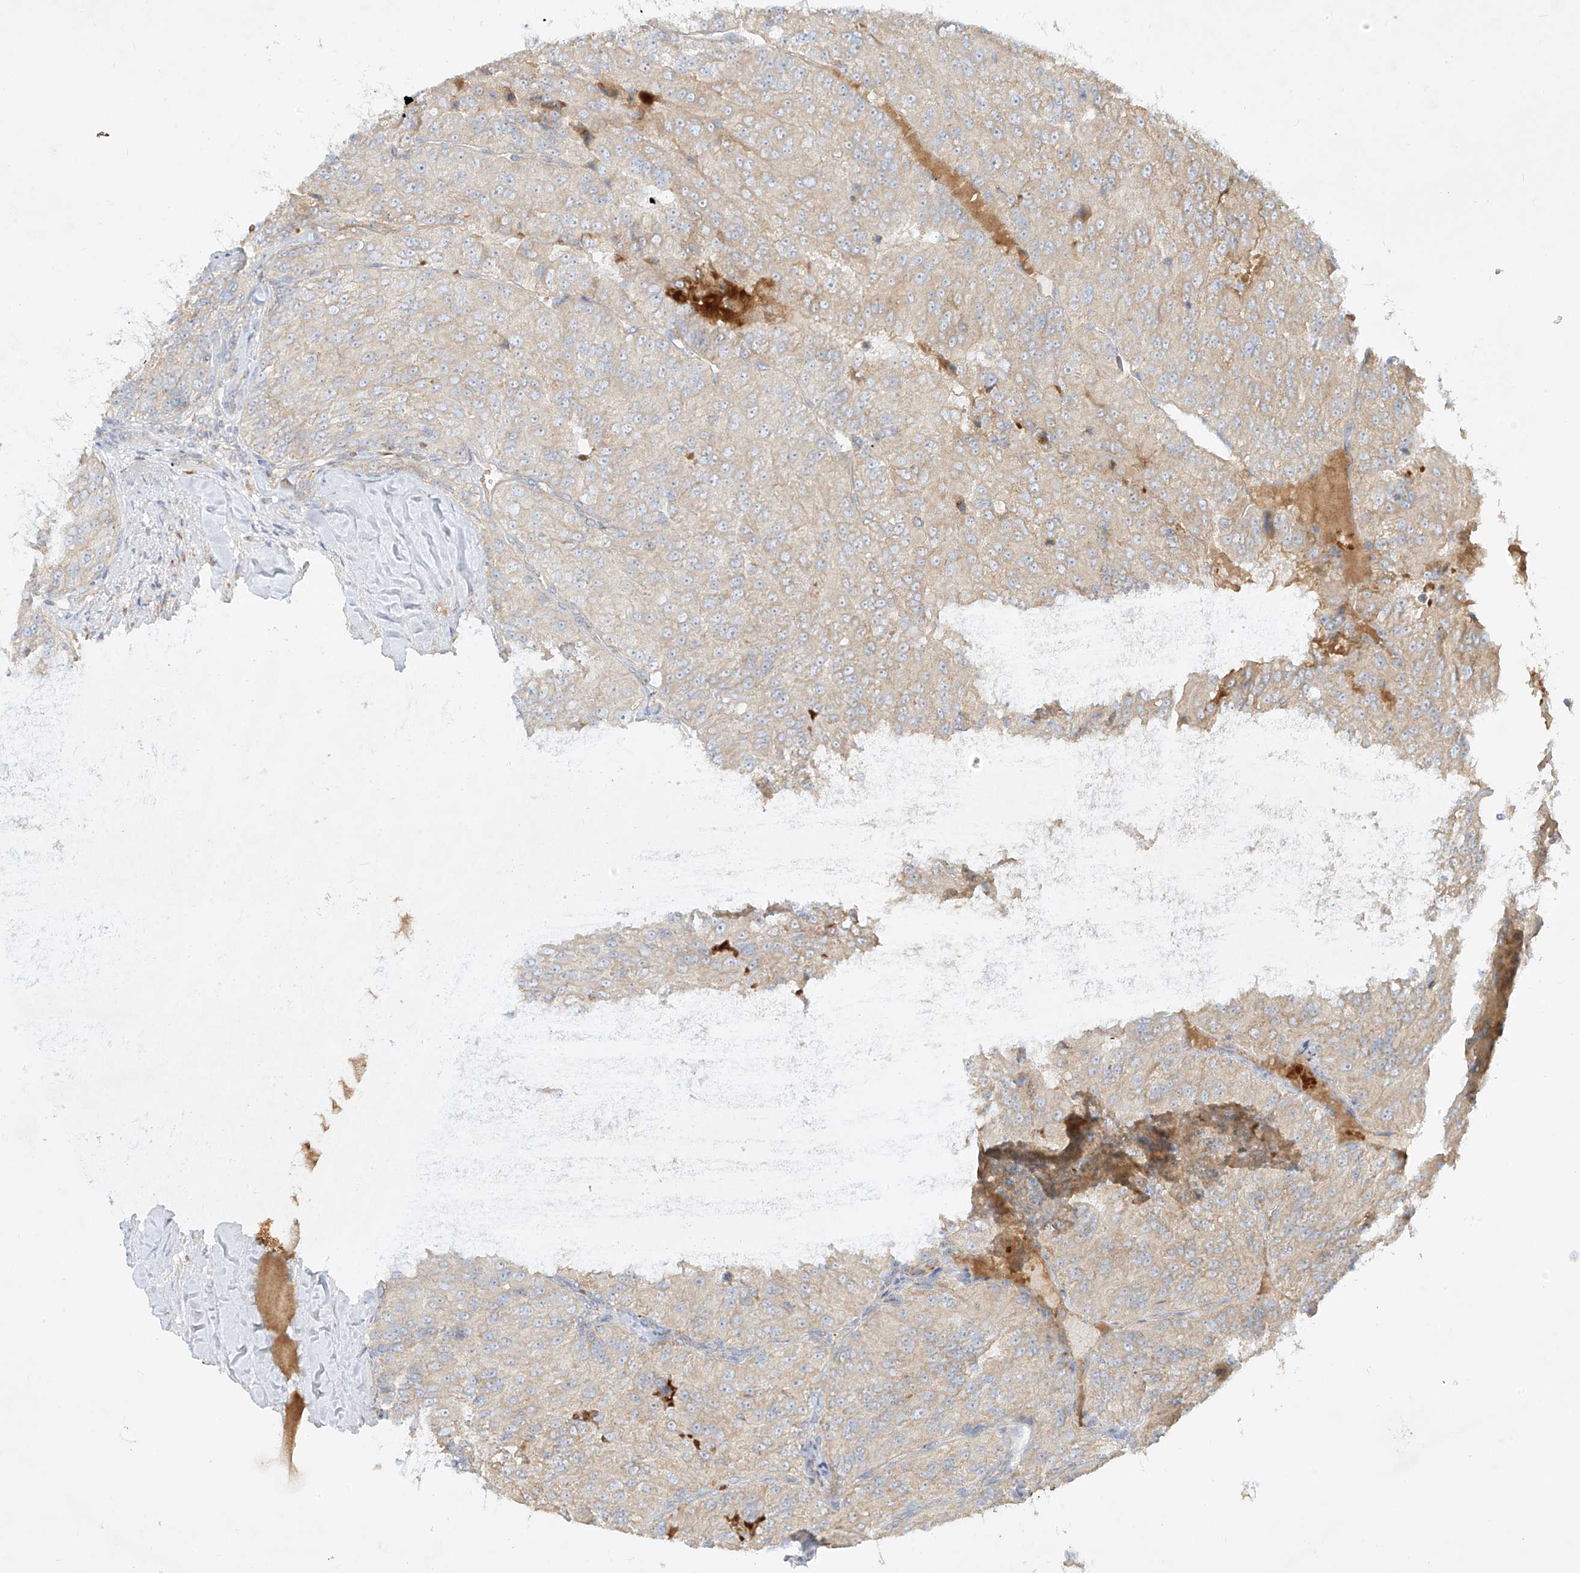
{"staining": {"intensity": "negative", "quantity": "none", "location": "none"}, "tissue": "renal cancer", "cell_type": "Tumor cells", "image_type": "cancer", "snomed": [{"axis": "morphology", "description": "Adenocarcinoma, NOS"}, {"axis": "topography", "description": "Kidney"}], "caption": "Renal cancer (adenocarcinoma) was stained to show a protein in brown. There is no significant expression in tumor cells.", "gene": "KPNA7", "patient": {"sex": "female", "age": 63}}